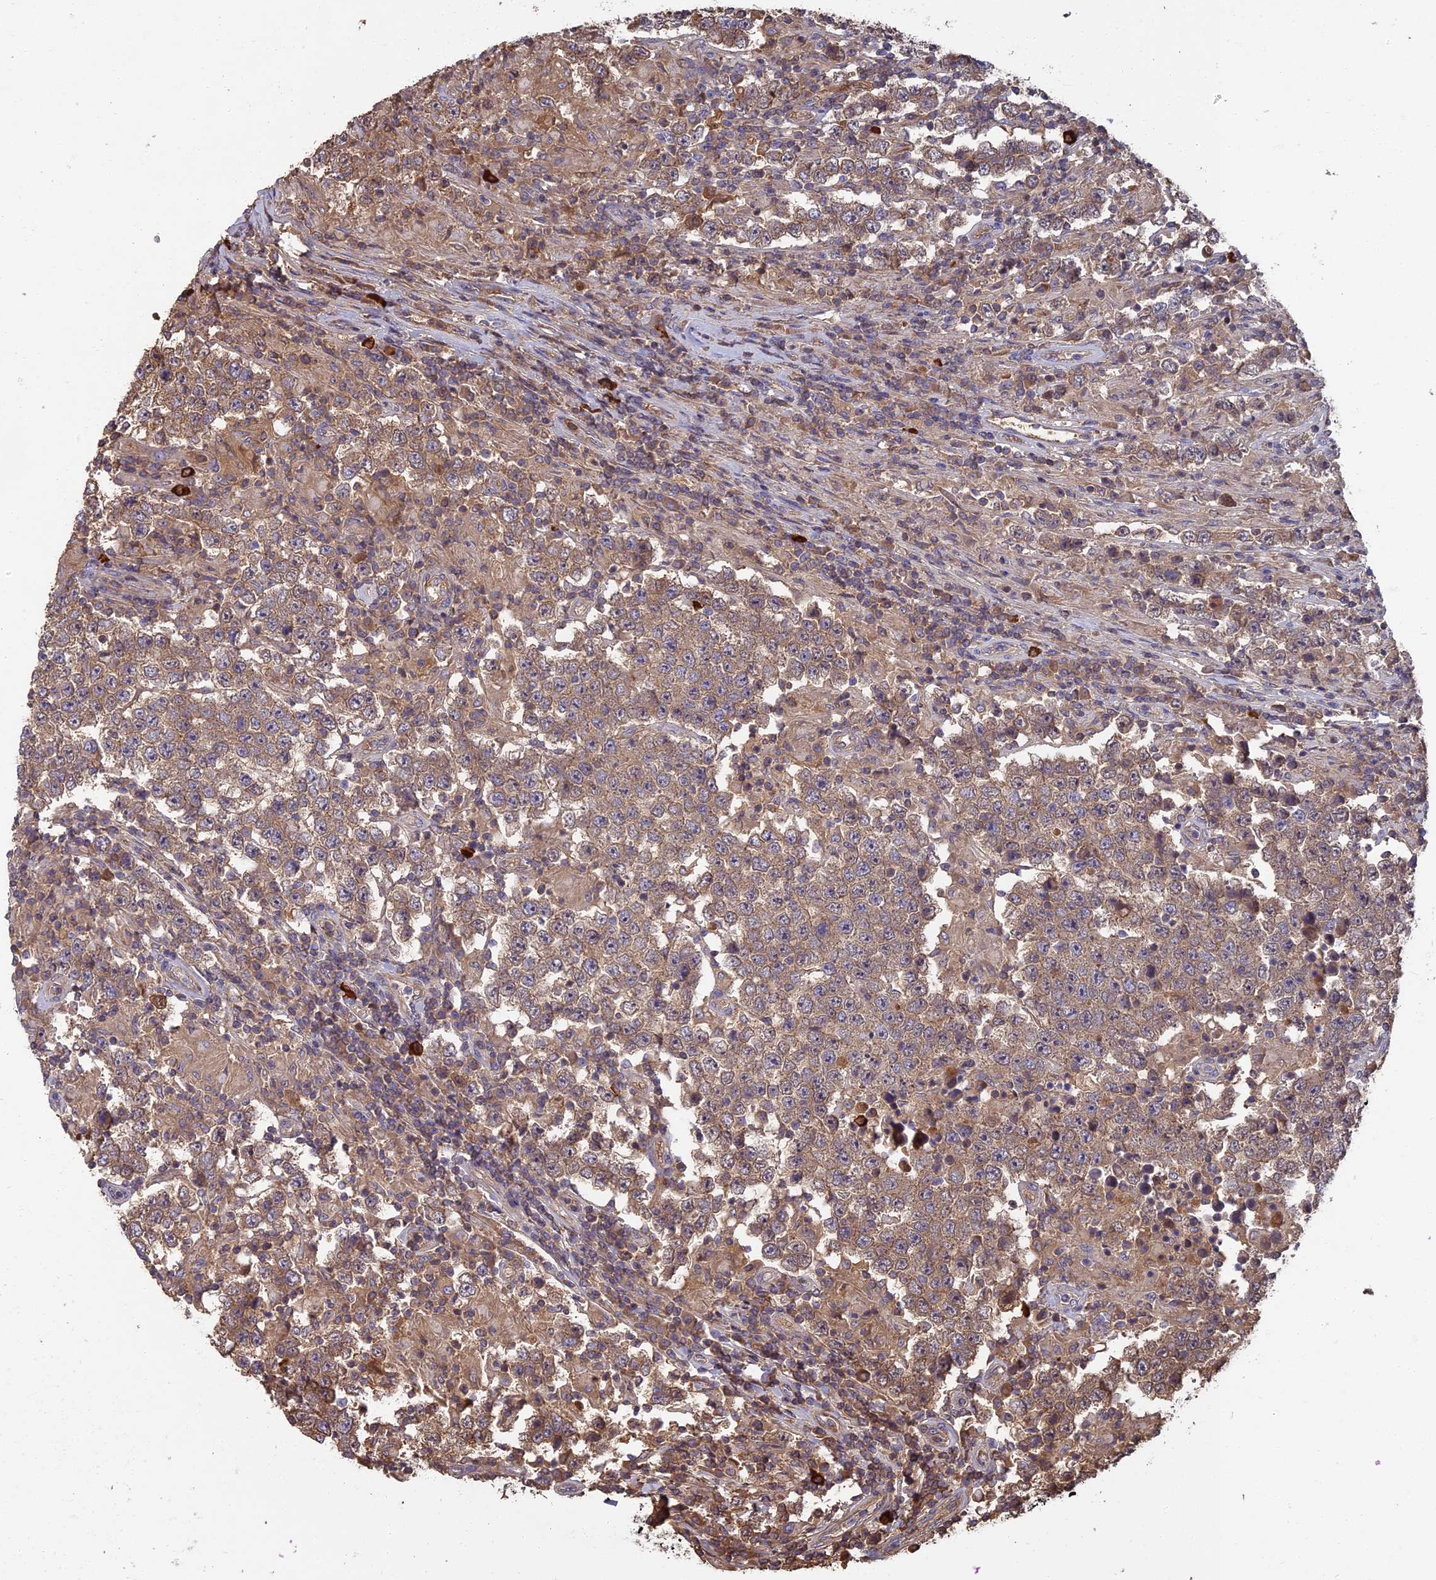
{"staining": {"intensity": "moderate", "quantity": "25%-75%", "location": "cytoplasmic/membranous"}, "tissue": "testis cancer", "cell_type": "Tumor cells", "image_type": "cancer", "snomed": [{"axis": "morphology", "description": "Normal tissue, NOS"}, {"axis": "morphology", "description": "Urothelial carcinoma, High grade"}, {"axis": "morphology", "description": "Seminoma, NOS"}, {"axis": "morphology", "description": "Carcinoma, Embryonal, NOS"}, {"axis": "topography", "description": "Urinary bladder"}, {"axis": "topography", "description": "Testis"}], "caption": "Embryonal carcinoma (testis) tissue displays moderate cytoplasmic/membranous expression in approximately 25%-75% of tumor cells, visualized by immunohistochemistry.", "gene": "ERMAP", "patient": {"sex": "male", "age": 41}}